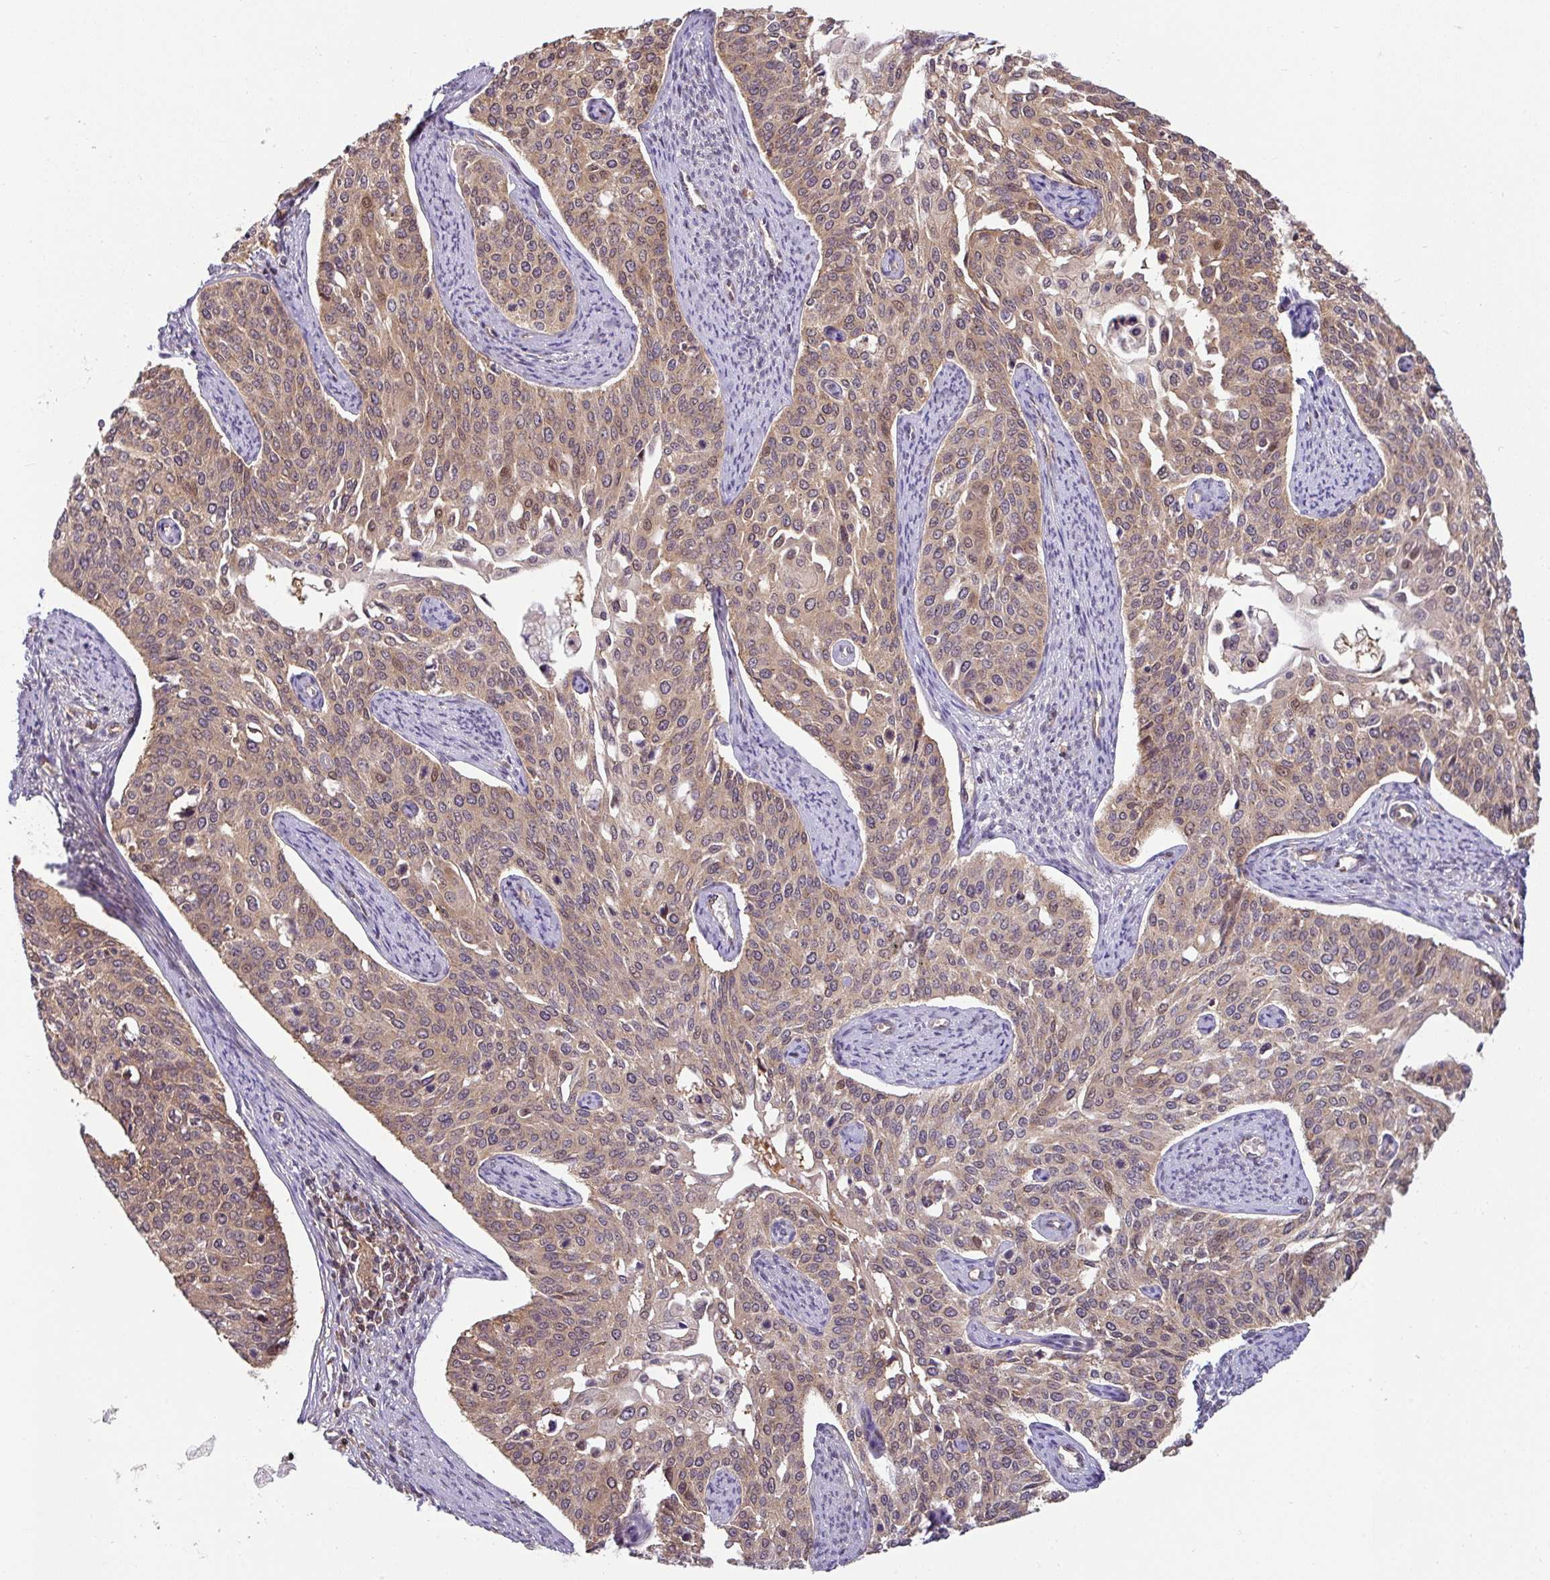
{"staining": {"intensity": "moderate", "quantity": "25%-75%", "location": "cytoplasmic/membranous"}, "tissue": "cervical cancer", "cell_type": "Tumor cells", "image_type": "cancer", "snomed": [{"axis": "morphology", "description": "Squamous cell carcinoma, NOS"}, {"axis": "topography", "description": "Cervix"}], "caption": "IHC photomicrograph of neoplastic tissue: cervical squamous cell carcinoma stained using immunohistochemistry (IHC) reveals medium levels of moderate protein expression localized specifically in the cytoplasmic/membranous of tumor cells, appearing as a cytoplasmic/membranous brown color.", "gene": "SHB", "patient": {"sex": "female", "age": 44}}